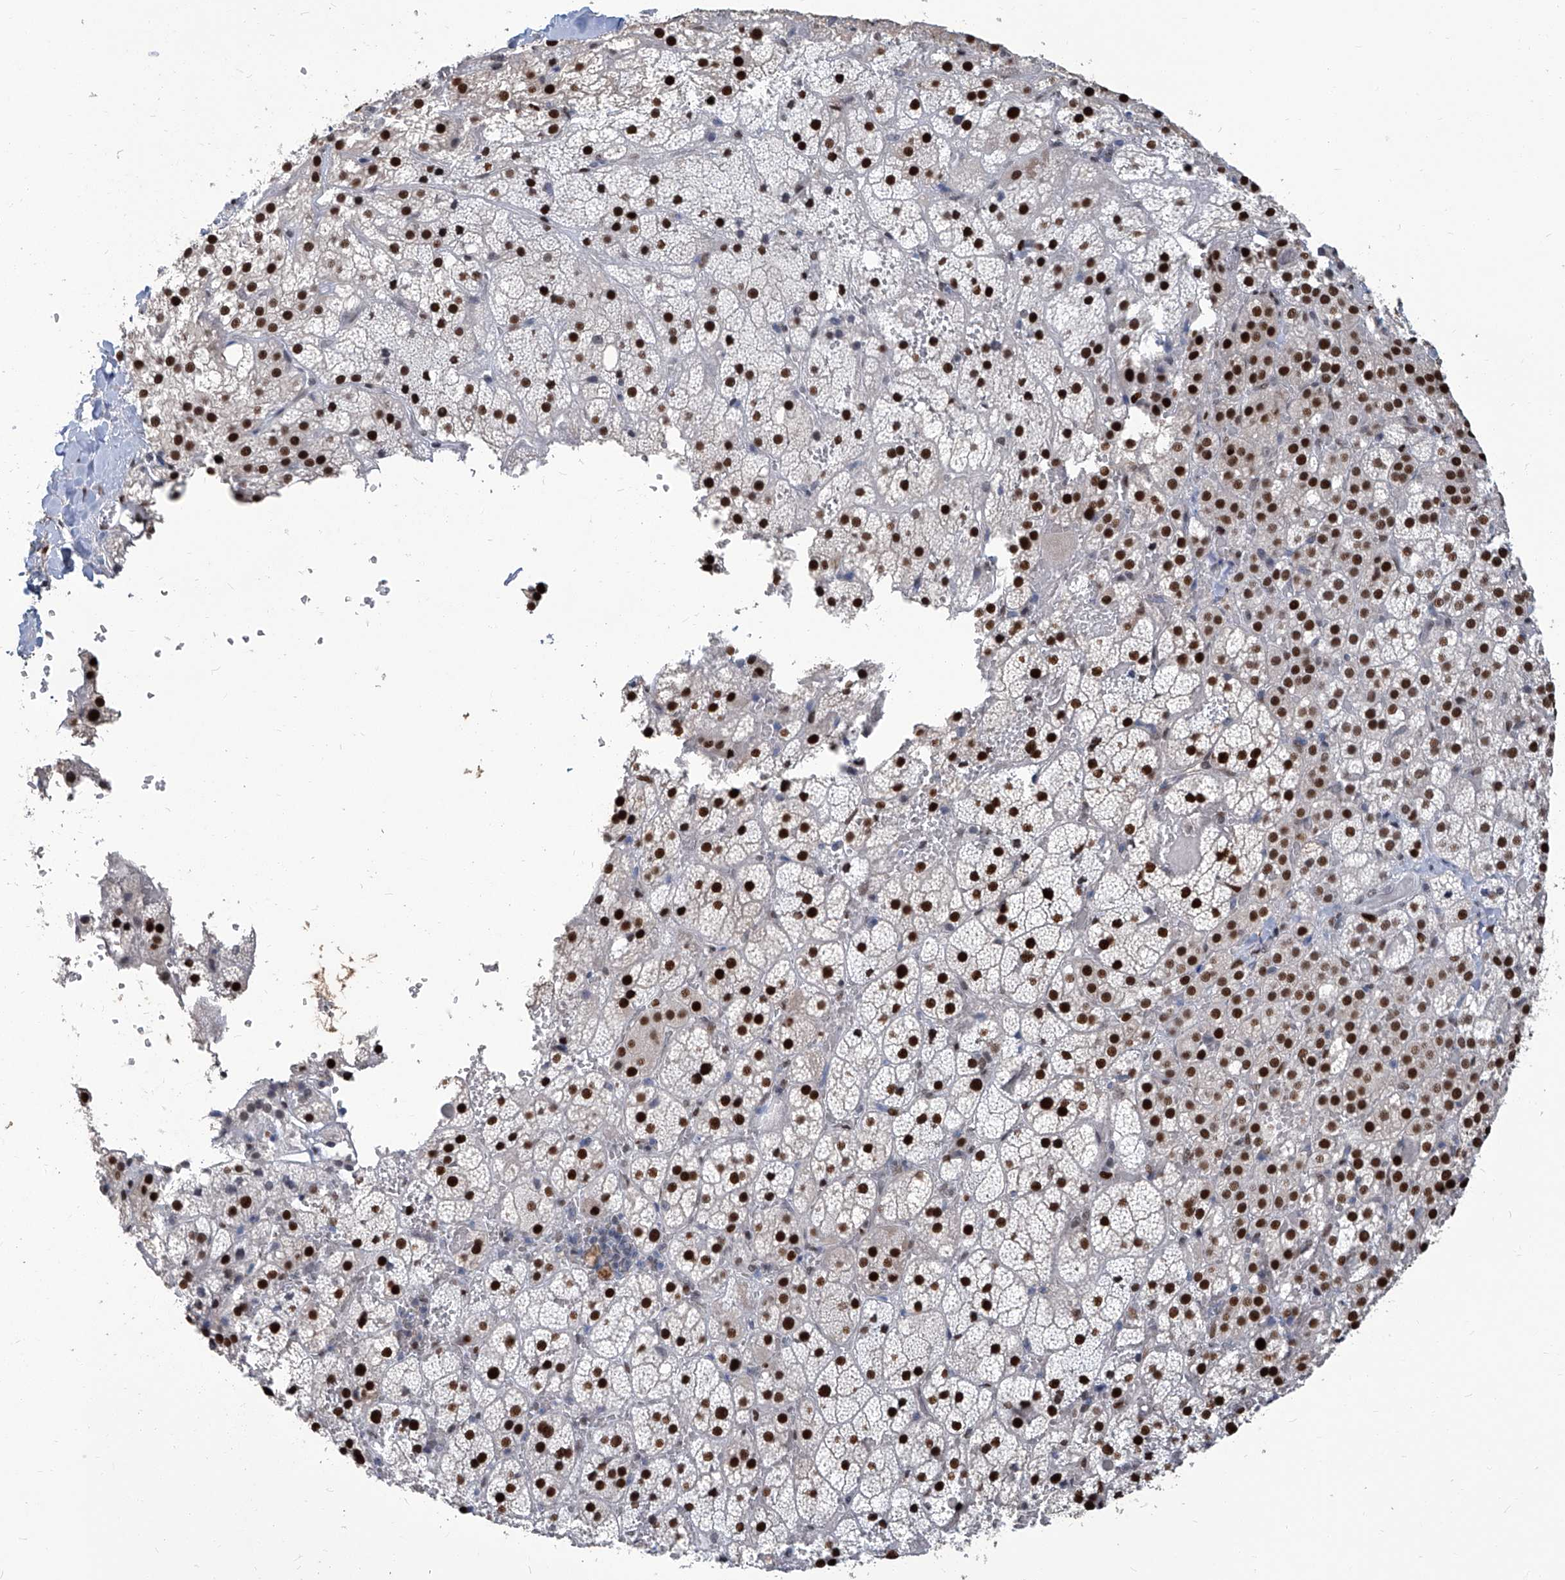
{"staining": {"intensity": "strong", "quantity": ">75%", "location": "nuclear"}, "tissue": "adrenal gland", "cell_type": "Glandular cells", "image_type": "normal", "snomed": [{"axis": "morphology", "description": "Normal tissue, NOS"}, {"axis": "topography", "description": "Adrenal gland"}], "caption": "IHC image of benign adrenal gland: human adrenal gland stained using immunohistochemistry shows high levels of strong protein expression localized specifically in the nuclear of glandular cells, appearing as a nuclear brown color.", "gene": "PCNA", "patient": {"sex": "female", "age": 59}}